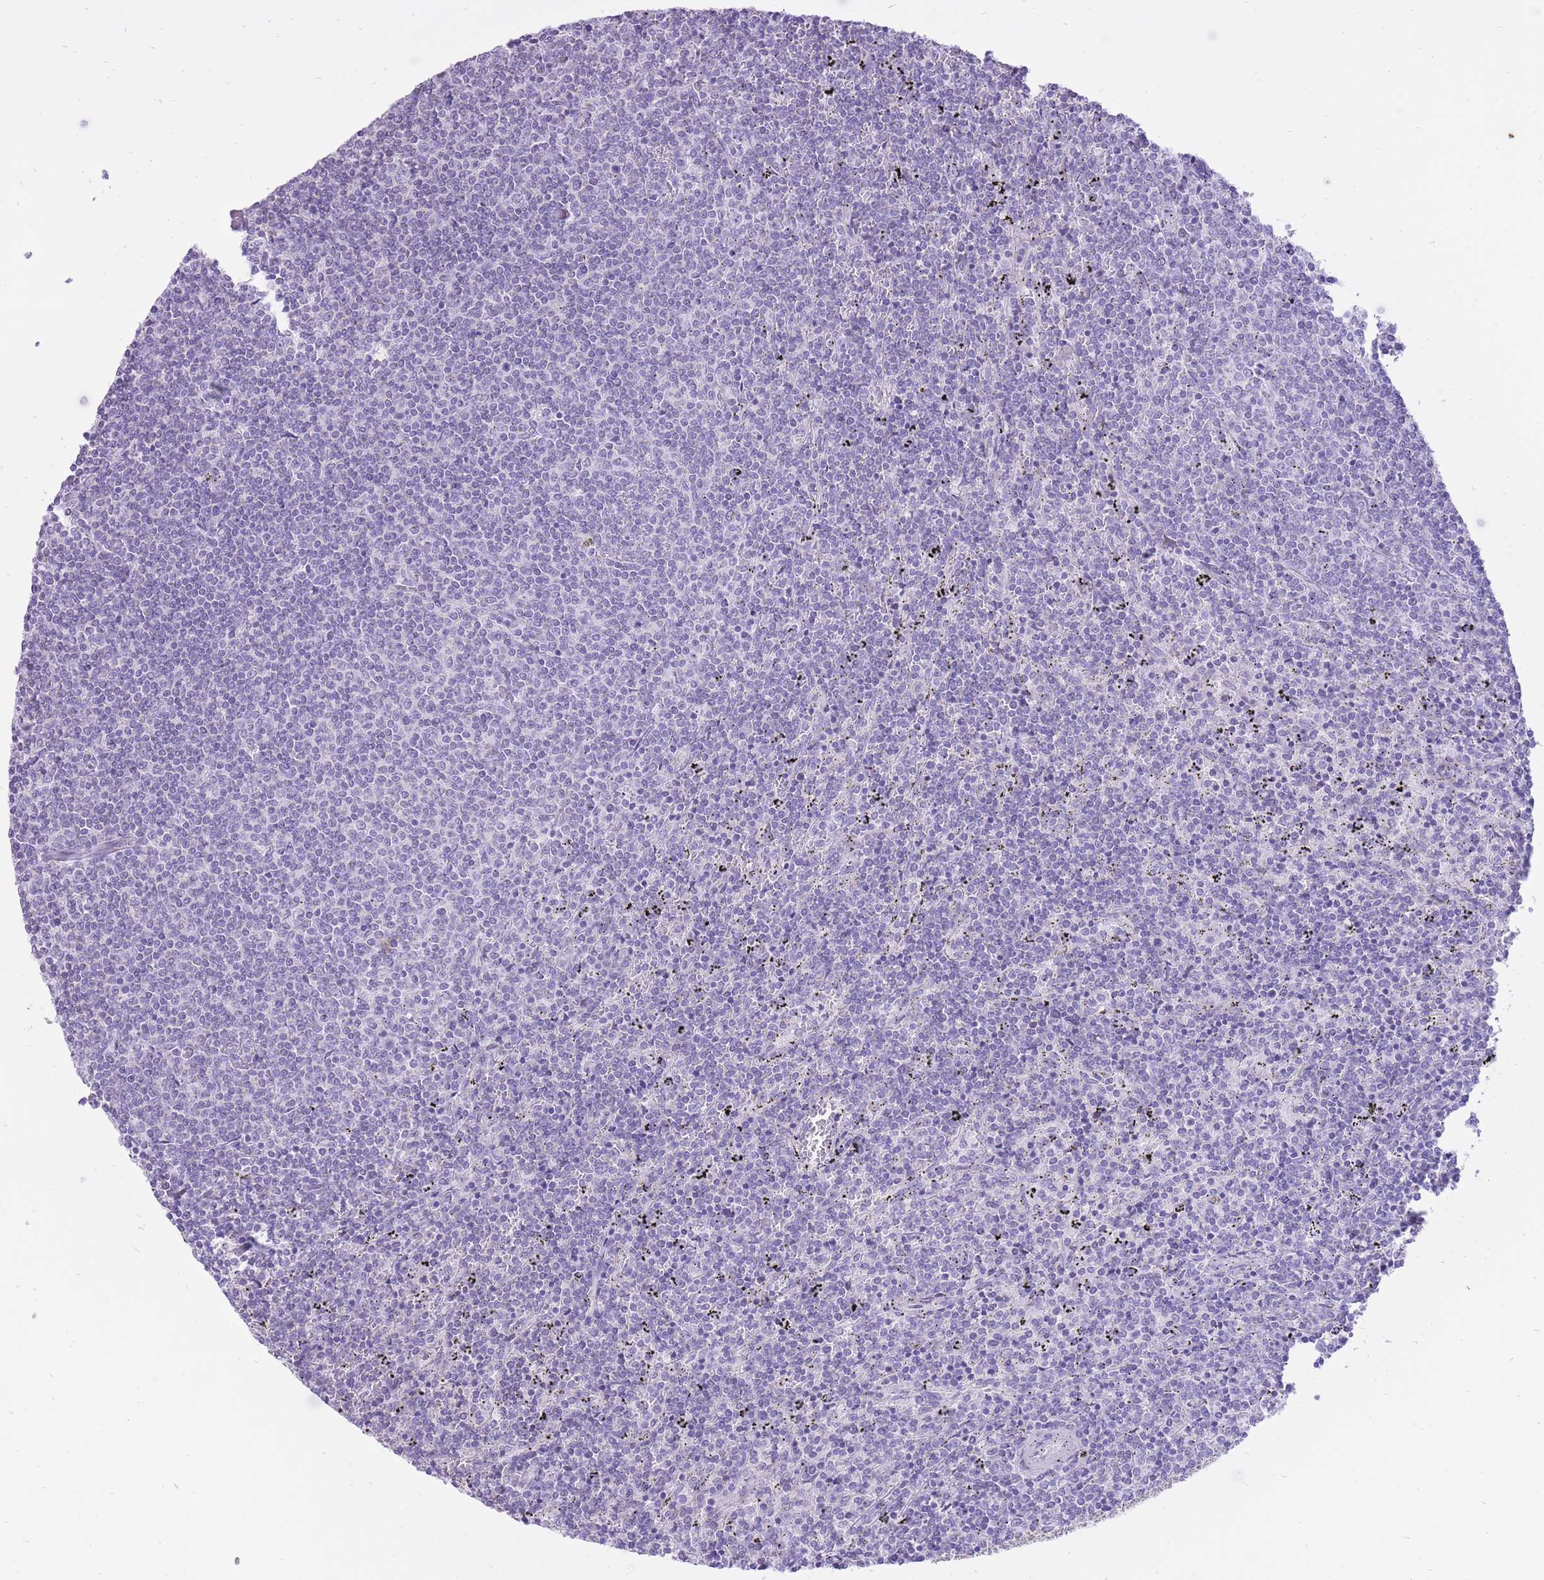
{"staining": {"intensity": "negative", "quantity": "none", "location": "none"}, "tissue": "lymphoma", "cell_type": "Tumor cells", "image_type": "cancer", "snomed": [{"axis": "morphology", "description": "Malignant lymphoma, non-Hodgkin's type, Low grade"}, {"axis": "topography", "description": "Spleen"}], "caption": "Human lymphoma stained for a protein using immunohistochemistry (IHC) shows no positivity in tumor cells.", "gene": "SLC4A4", "patient": {"sex": "female", "age": 50}}